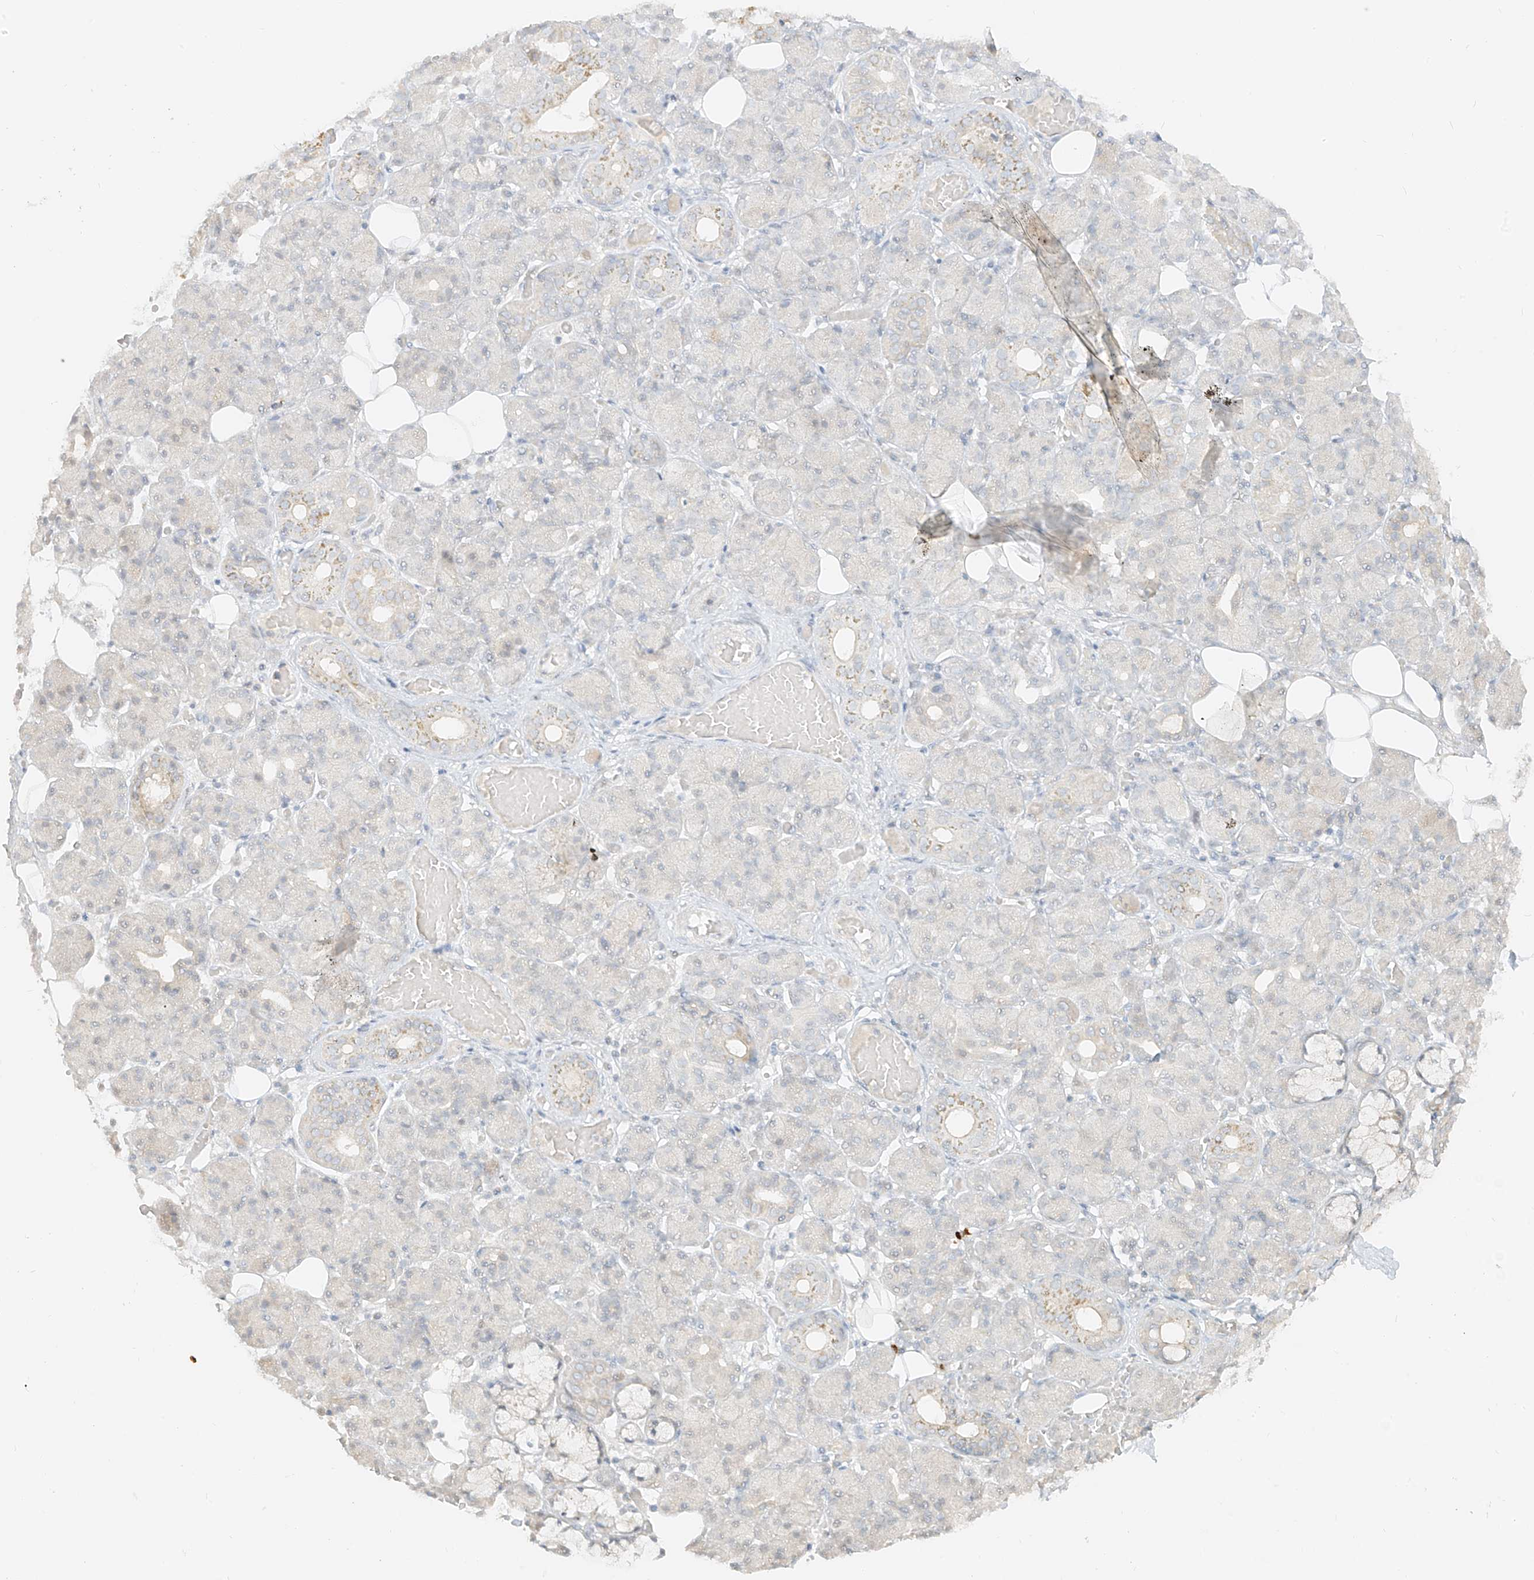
{"staining": {"intensity": "weak", "quantity": "<25%", "location": "cytoplasmic/membranous"}, "tissue": "salivary gland", "cell_type": "Glandular cells", "image_type": "normal", "snomed": [{"axis": "morphology", "description": "Normal tissue, NOS"}, {"axis": "topography", "description": "Salivary gland"}], "caption": "The IHC photomicrograph has no significant staining in glandular cells of salivary gland. (DAB (3,3'-diaminobenzidine) immunohistochemistry visualized using brightfield microscopy, high magnification).", "gene": "LIPT1", "patient": {"sex": "male", "age": 63}}